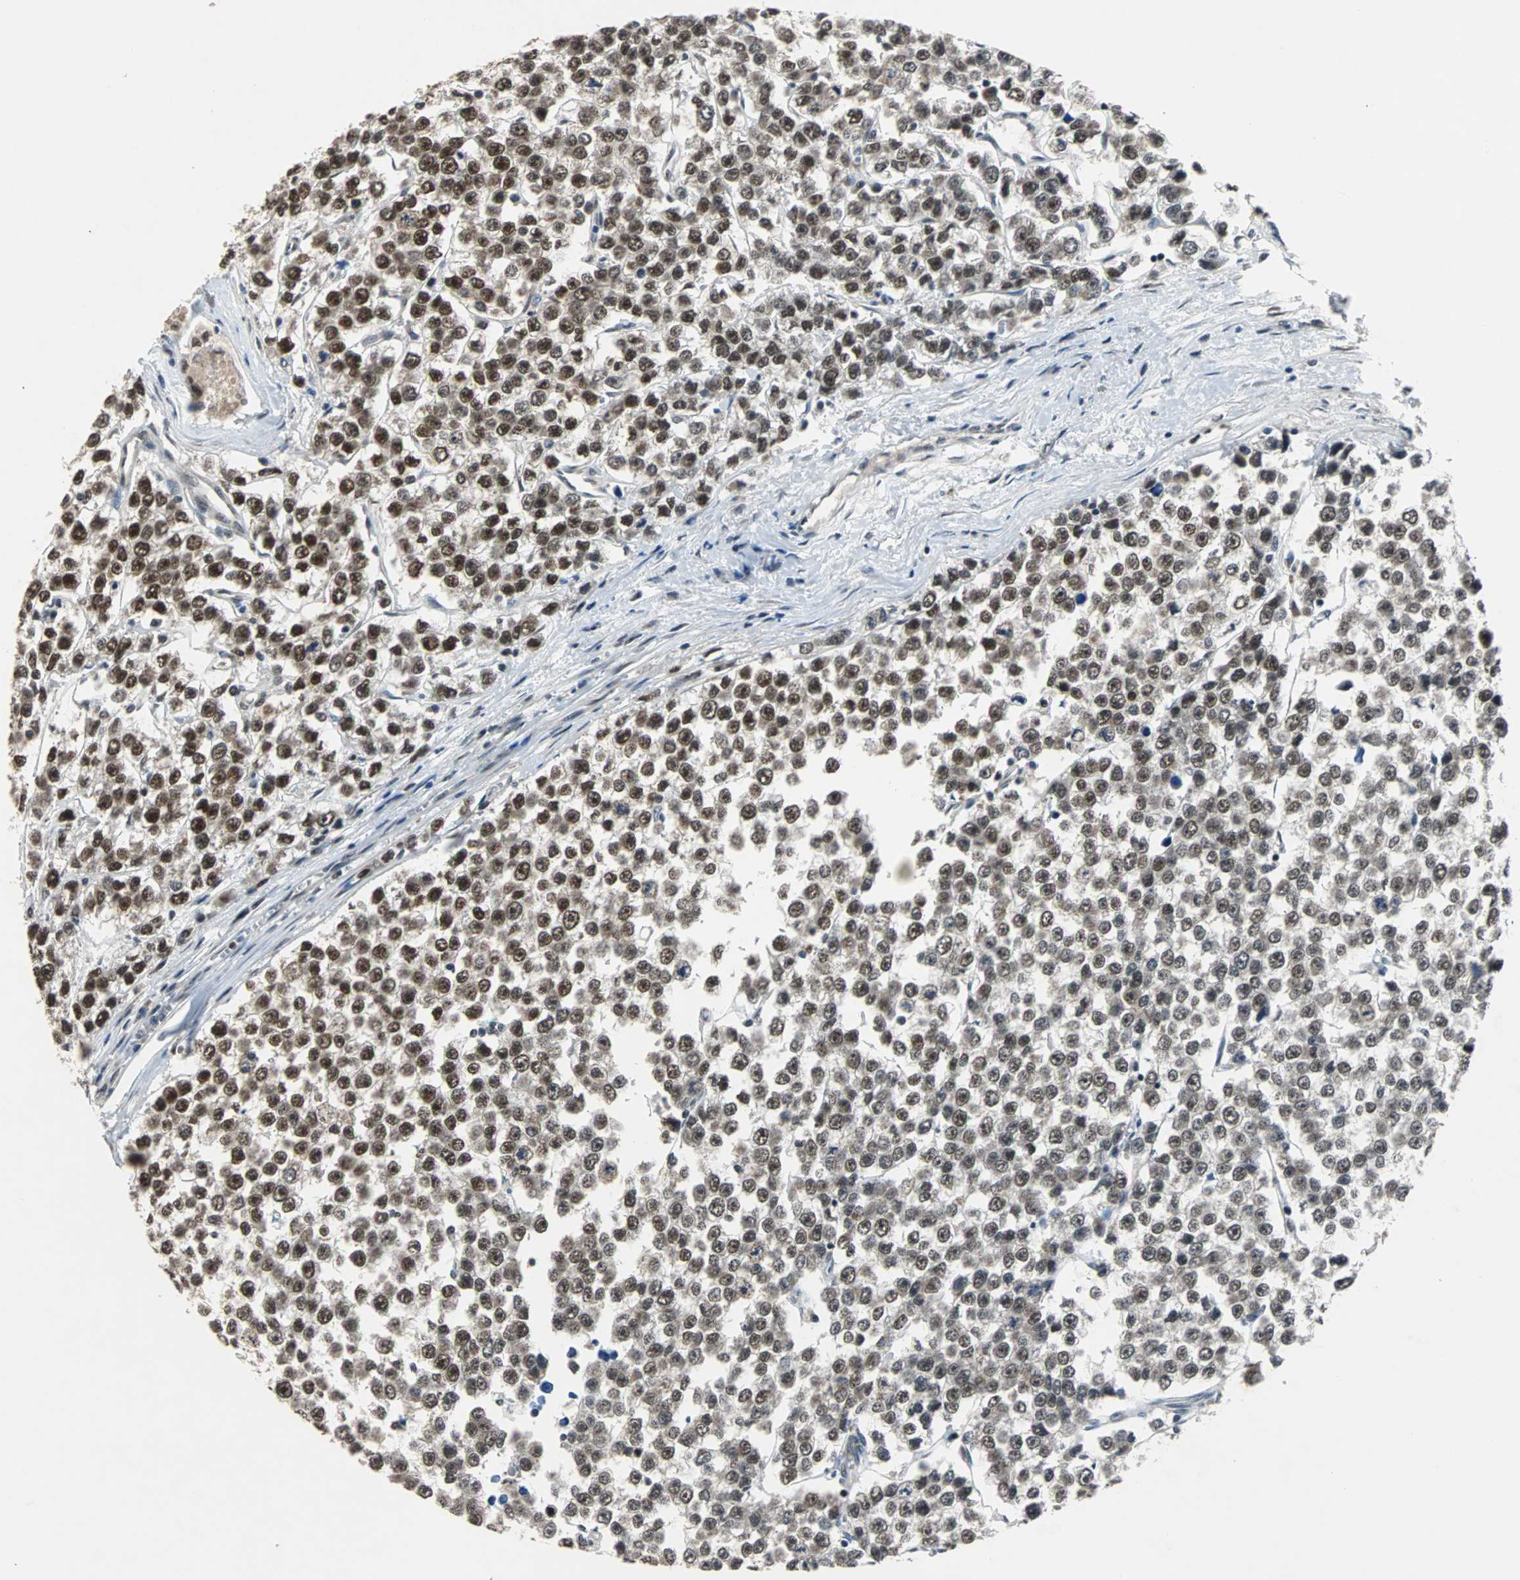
{"staining": {"intensity": "strong", "quantity": ">75%", "location": "cytoplasmic/membranous,nuclear"}, "tissue": "testis cancer", "cell_type": "Tumor cells", "image_type": "cancer", "snomed": [{"axis": "morphology", "description": "Seminoma, NOS"}, {"axis": "morphology", "description": "Carcinoma, Embryonal, NOS"}, {"axis": "topography", "description": "Testis"}], "caption": "Embryonal carcinoma (testis) stained for a protein displays strong cytoplasmic/membranous and nuclear positivity in tumor cells.", "gene": "USP28", "patient": {"sex": "male", "age": 52}}